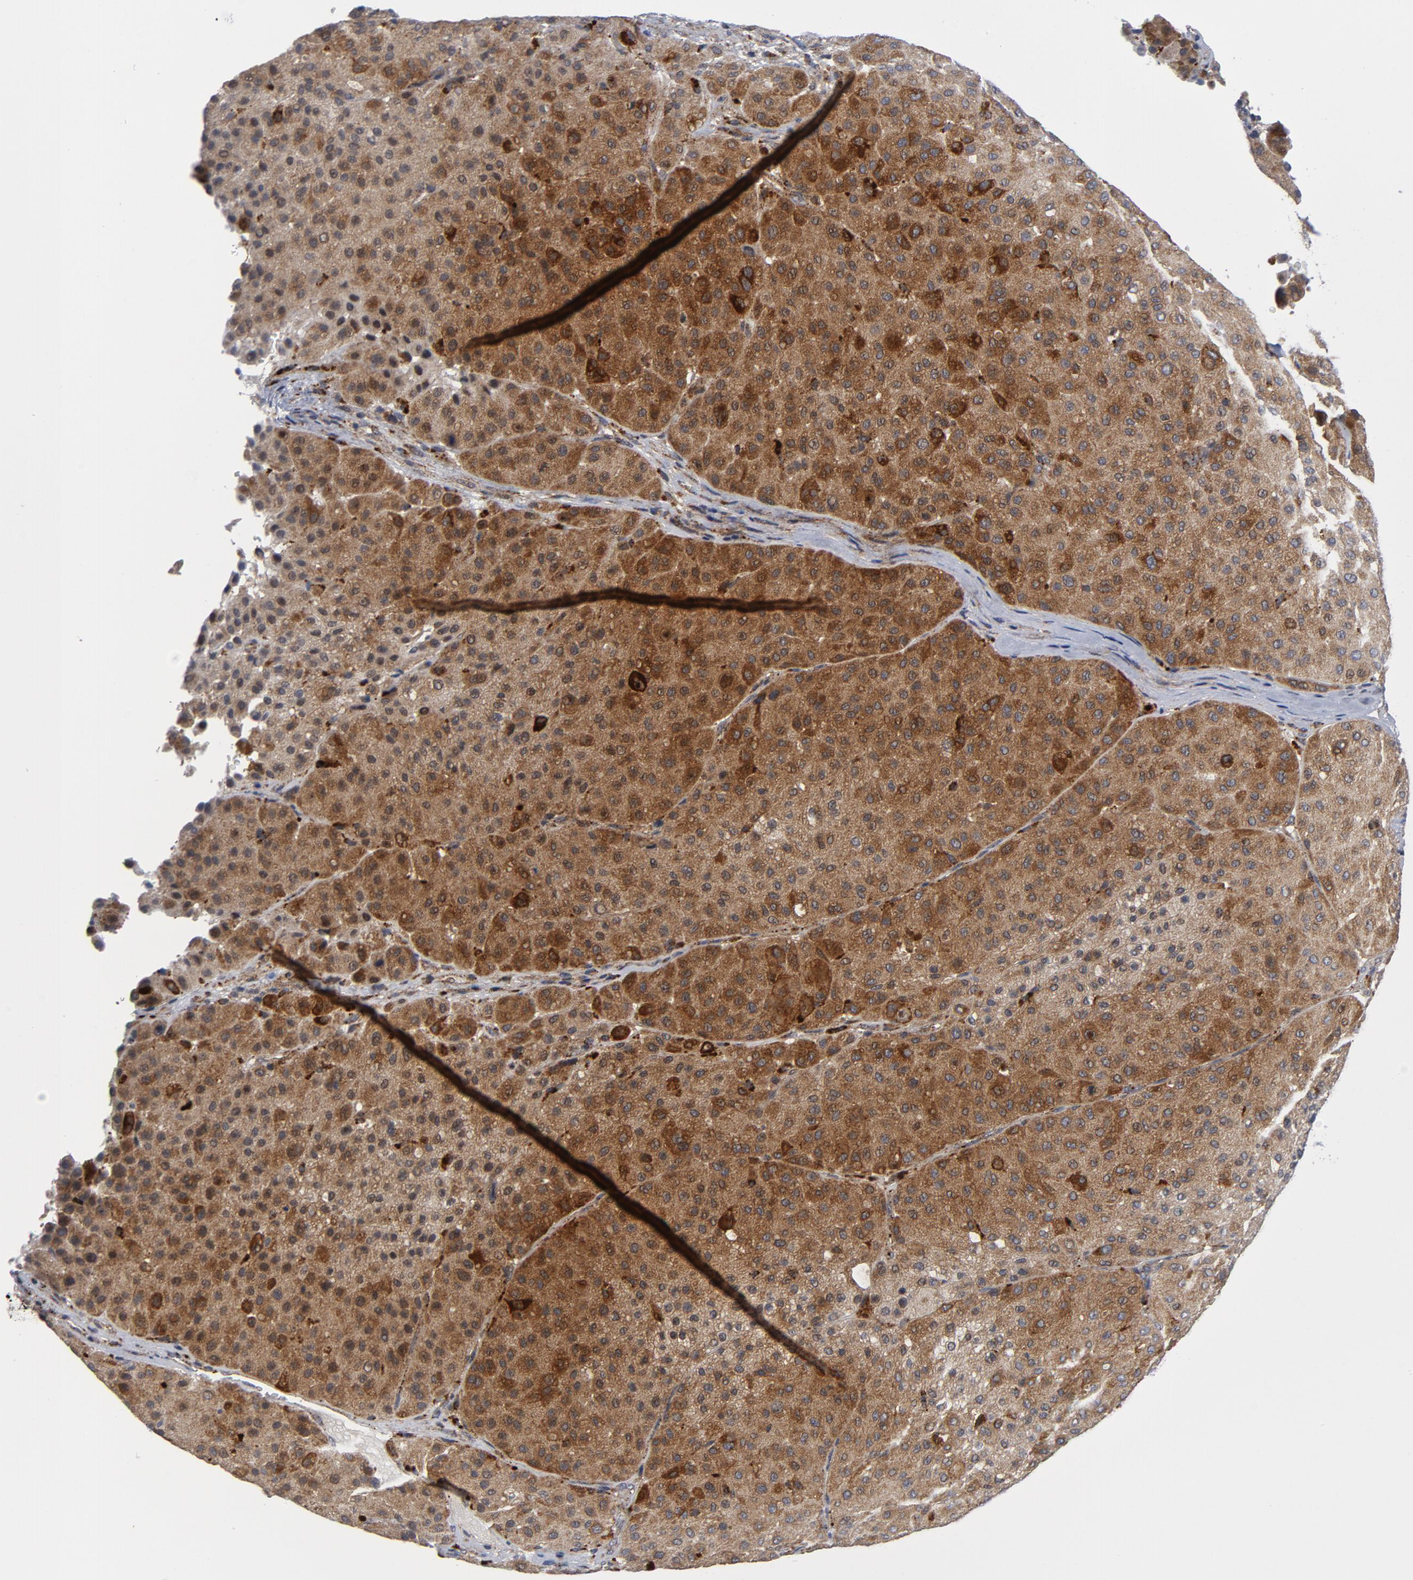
{"staining": {"intensity": "moderate", "quantity": ">75%", "location": "cytoplasmic/membranous"}, "tissue": "melanoma", "cell_type": "Tumor cells", "image_type": "cancer", "snomed": [{"axis": "morphology", "description": "Normal tissue, NOS"}, {"axis": "morphology", "description": "Malignant melanoma, Metastatic site"}, {"axis": "topography", "description": "Skin"}], "caption": "A brown stain highlights moderate cytoplasmic/membranous positivity of a protein in human malignant melanoma (metastatic site) tumor cells. (Brightfield microscopy of DAB IHC at high magnification).", "gene": "AKT2", "patient": {"sex": "male", "age": 41}}